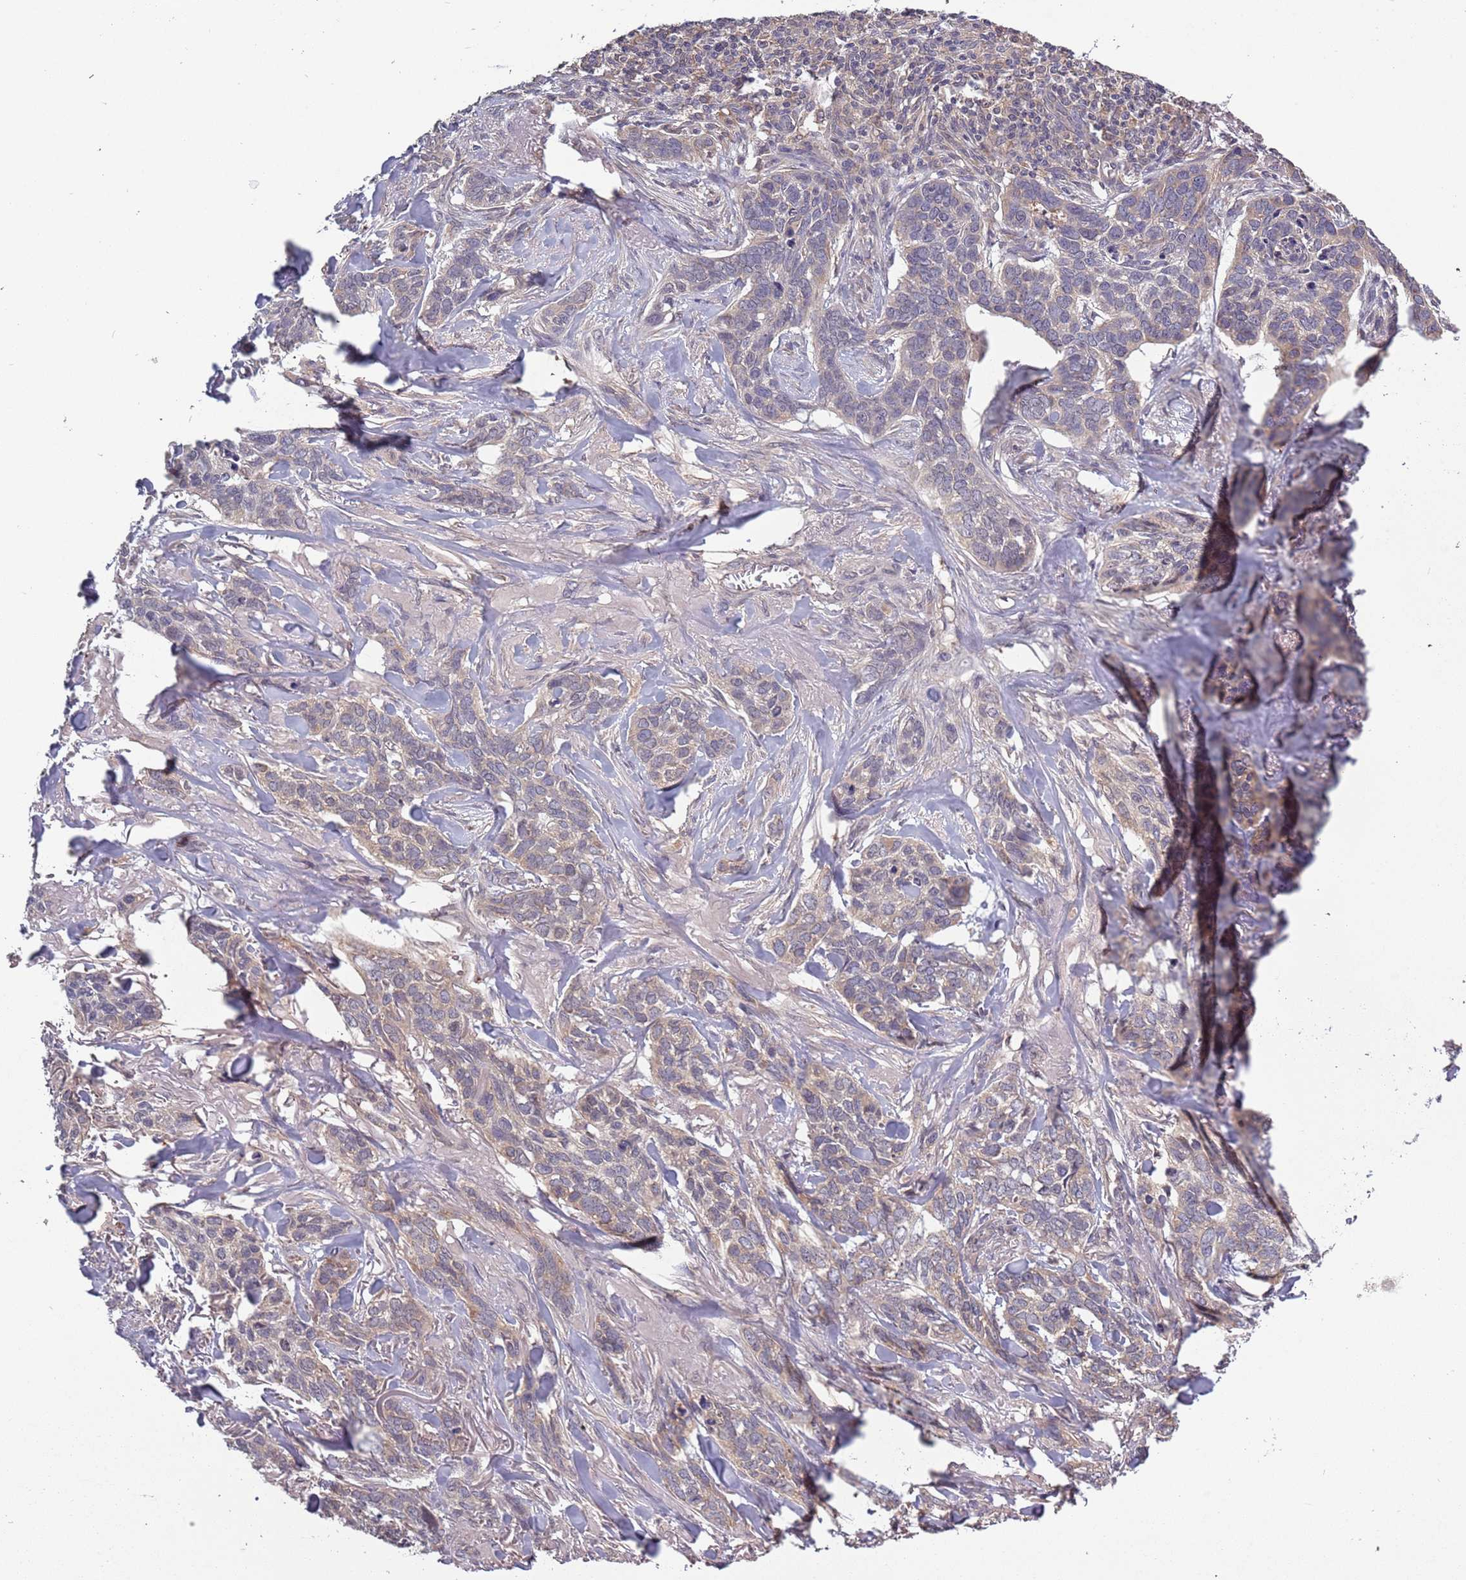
{"staining": {"intensity": "weak", "quantity": "<25%", "location": "cytoplasmic/membranous"}, "tissue": "skin cancer", "cell_type": "Tumor cells", "image_type": "cancer", "snomed": [{"axis": "morphology", "description": "Basal cell carcinoma"}, {"axis": "topography", "description": "Skin"}], "caption": "Protein analysis of skin cancer (basal cell carcinoma) exhibits no significant expression in tumor cells.", "gene": "USP32", "patient": {"sex": "male", "age": 86}}